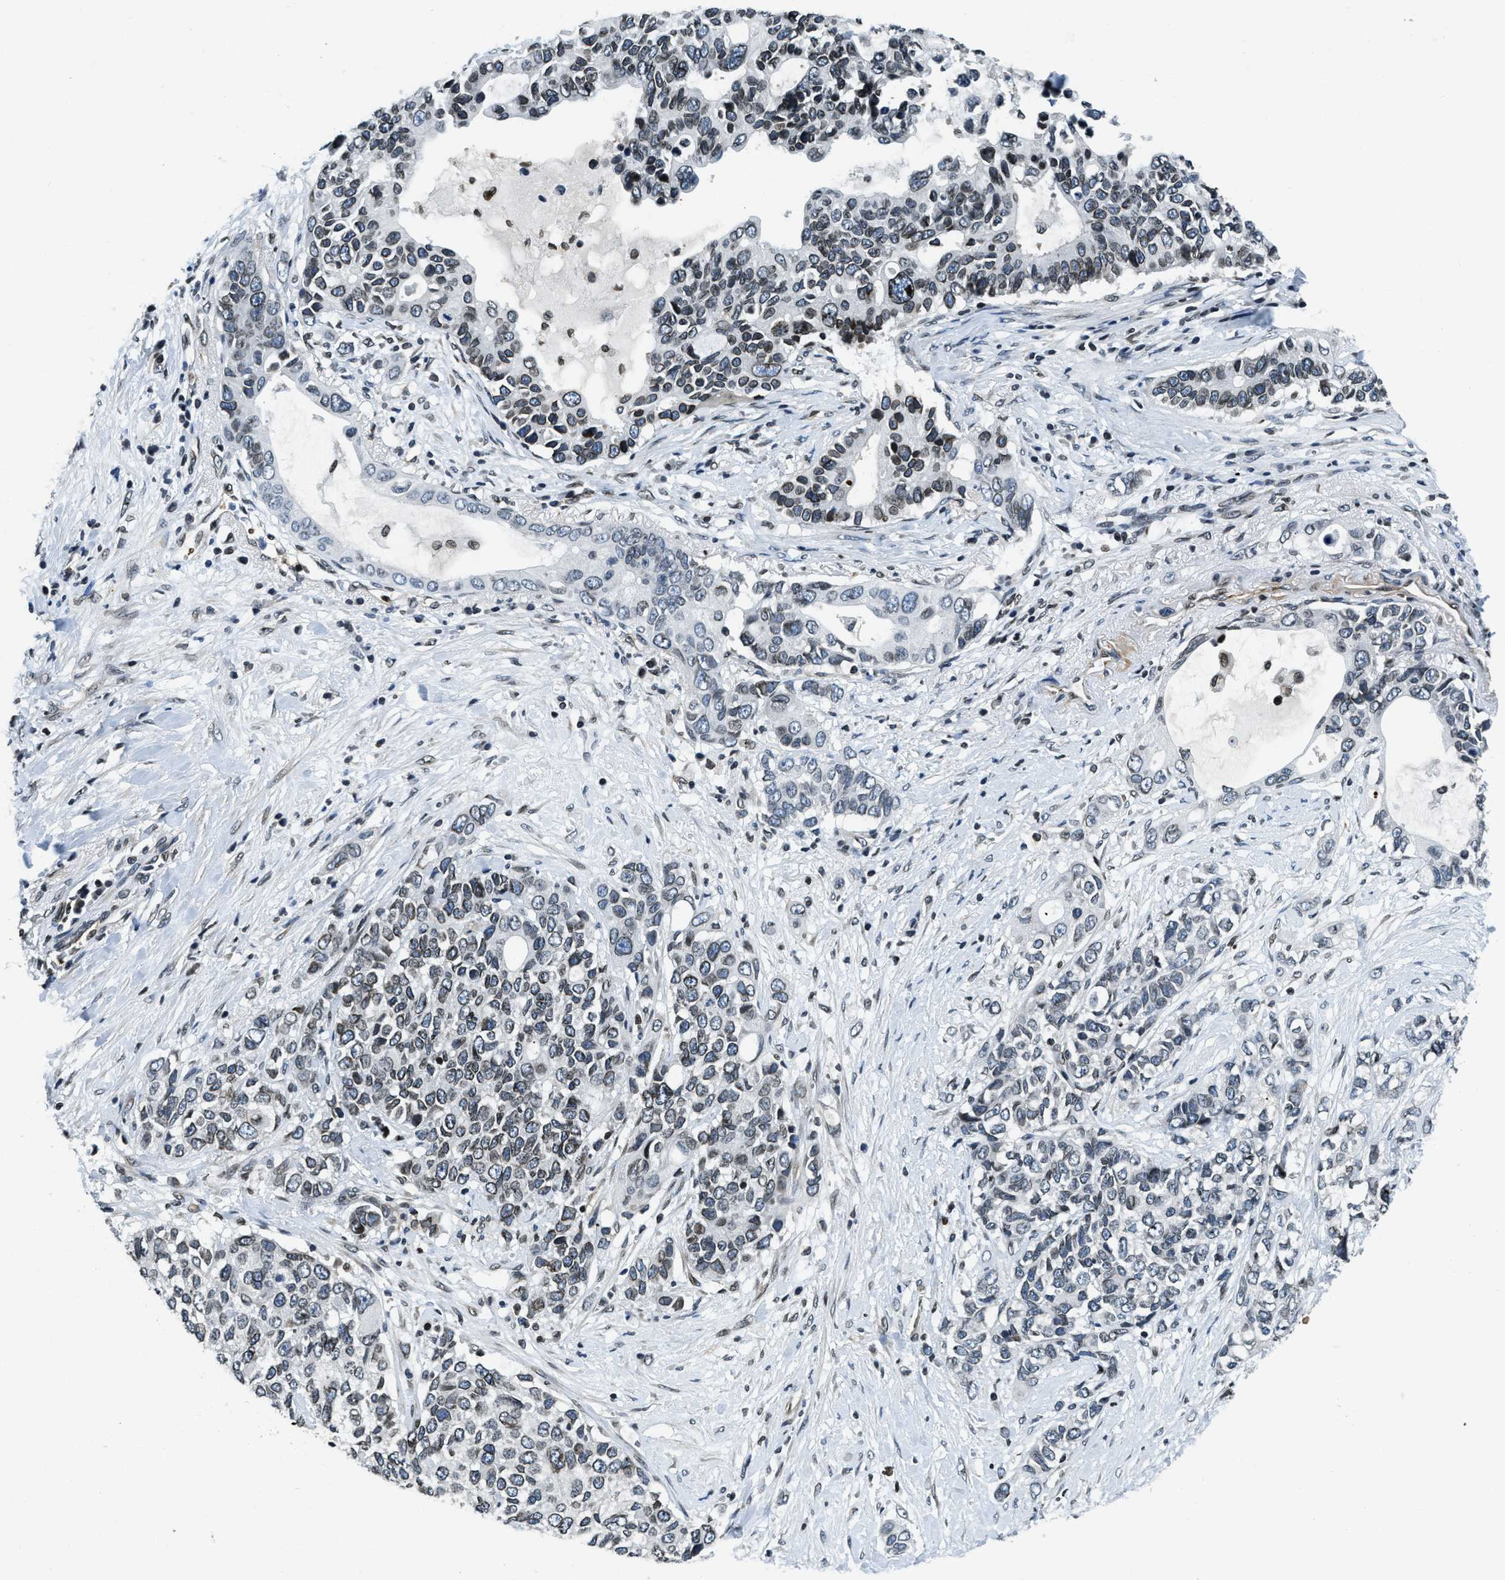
{"staining": {"intensity": "weak", "quantity": ">75%", "location": "nuclear"}, "tissue": "pancreatic cancer", "cell_type": "Tumor cells", "image_type": "cancer", "snomed": [{"axis": "morphology", "description": "Adenocarcinoma, NOS"}, {"axis": "topography", "description": "Pancreas"}], "caption": "Protein expression analysis of human adenocarcinoma (pancreatic) reveals weak nuclear staining in about >75% of tumor cells.", "gene": "ZC3HC1", "patient": {"sex": "female", "age": 56}}